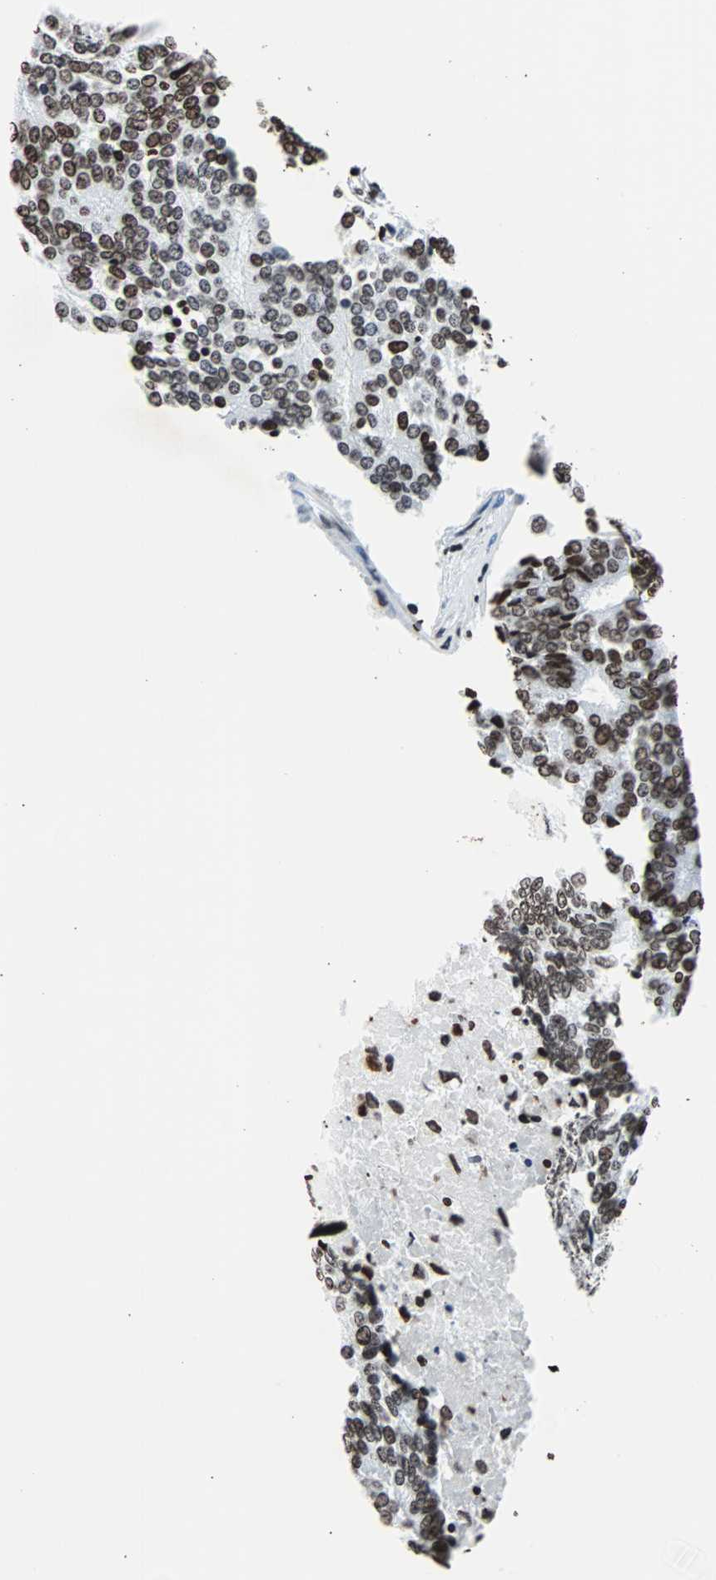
{"staining": {"intensity": "strong", "quantity": ">75%", "location": "nuclear"}, "tissue": "prostate cancer", "cell_type": "Tumor cells", "image_type": "cancer", "snomed": [{"axis": "morphology", "description": "Adenocarcinoma, High grade"}, {"axis": "topography", "description": "Prostate"}], "caption": "Prostate cancer was stained to show a protein in brown. There is high levels of strong nuclear expression in approximately >75% of tumor cells. (DAB (3,3'-diaminobenzidine) IHC with brightfield microscopy, high magnification).", "gene": "H2BC18", "patient": {"sex": "male", "age": 55}}